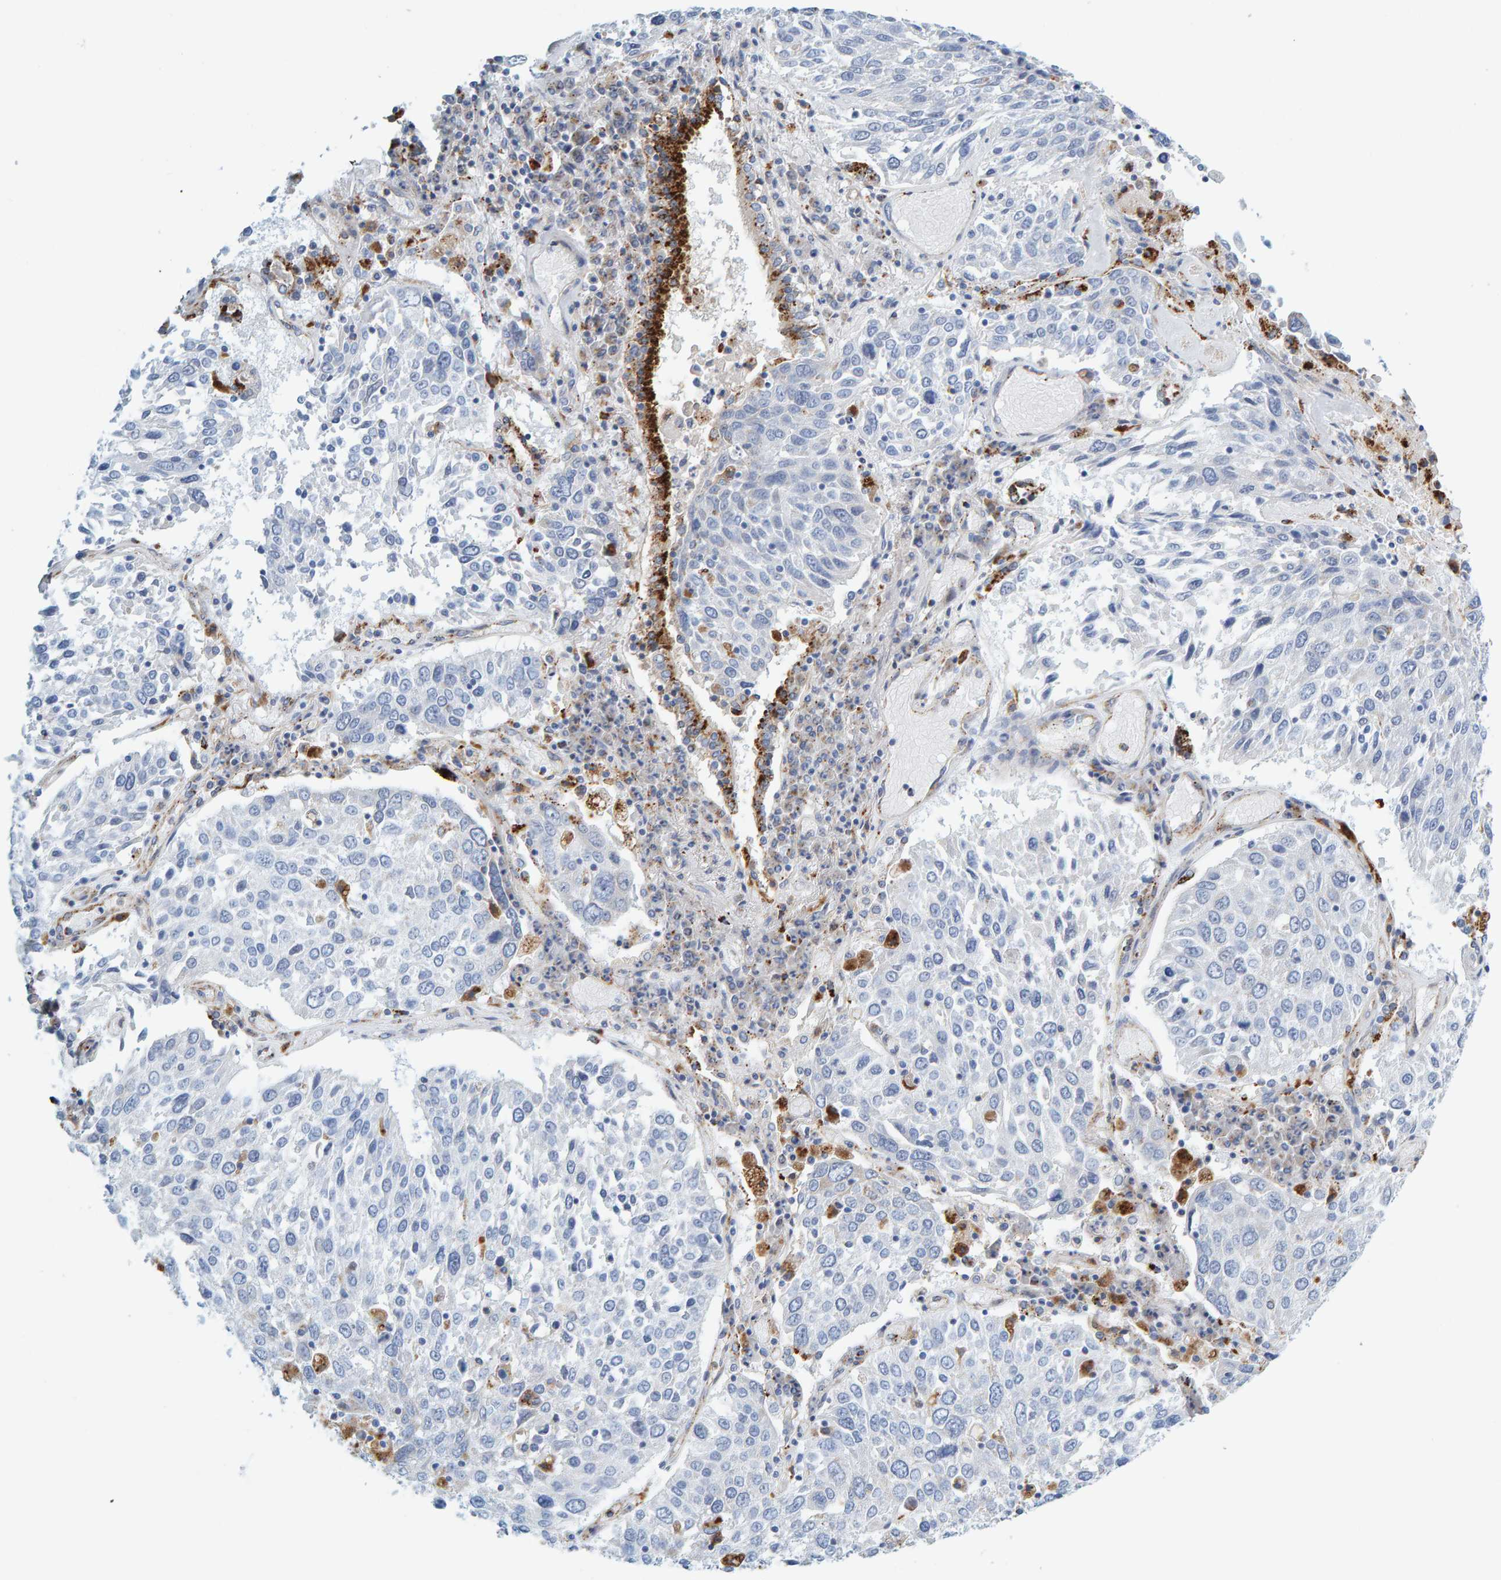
{"staining": {"intensity": "negative", "quantity": "none", "location": "none"}, "tissue": "lung cancer", "cell_type": "Tumor cells", "image_type": "cancer", "snomed": [{"axis": "morphology", "description": "Squamous cell carcinoma, NOS"}, {"axis": "topography", "description": "Lung"}], "caption": "A high-resolution photomicrograph shows immunohistochemistry (IHC) staining of lung squamous cell carcinoma, which shows no significant positivity in tumor cells. The staining is performed using DAB (3,3'-diaminobenzidine) brown chromogen with nuclei counter-stained in using hematoxylin.", "gene": "BIN3", "patient": {"sex": "male", "age": 65}}